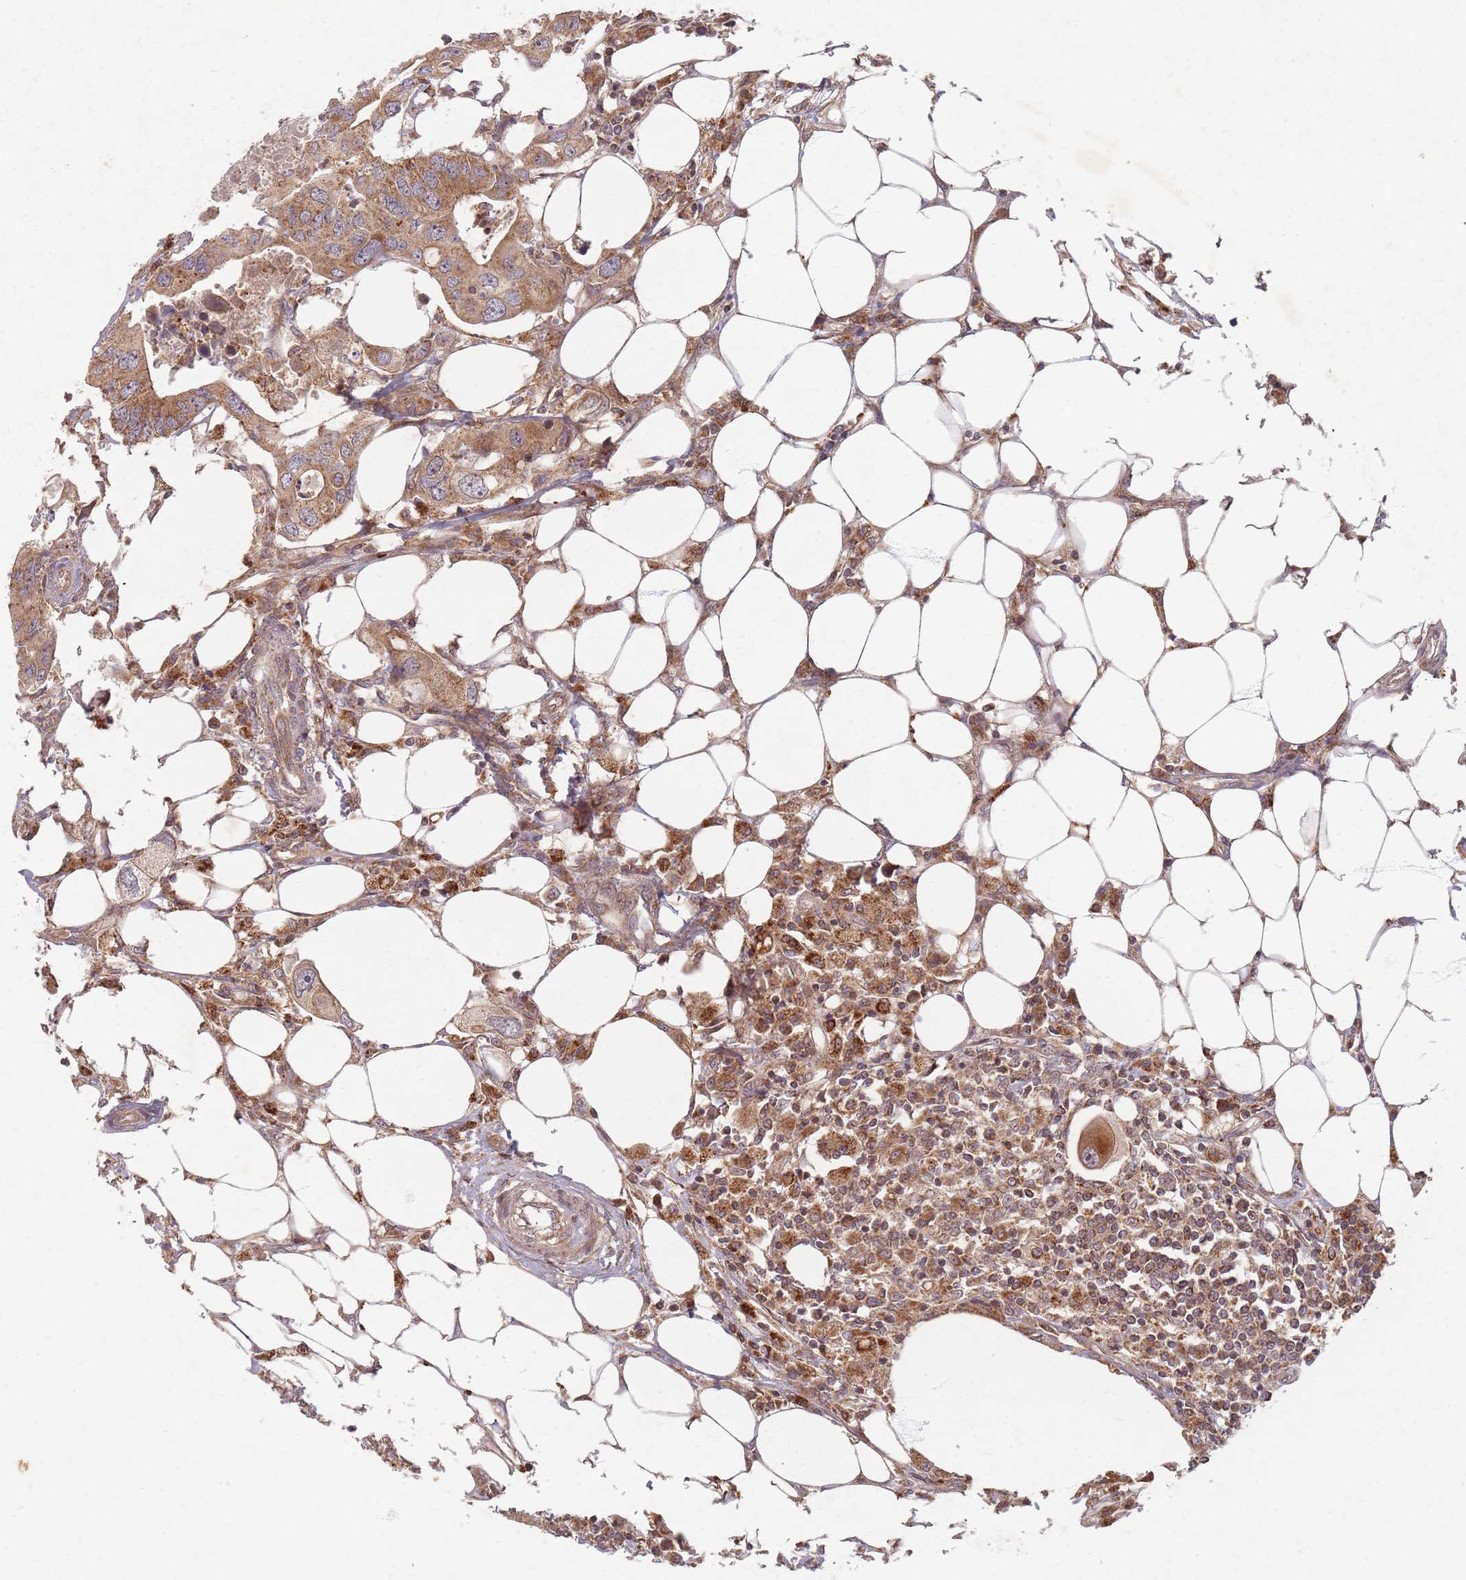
{"staining": {"intensity": "moderate", "quantity": ">75%", "location": "cytoplasmic/membranous"}, "tissue": "colorectal cancer", "cell_type": "Tumor cells", "image_type": "cancer", "snomed": [{"axis": "morphology", "description": "Adenocarcinoma, NOS"}, {"axis": "topography", "description": "Colon"}], "caption": "High-power microscopy captured an immunohistochemistry (IHC) image of adenocarcinoma (colorectal), revealing moderate cytoplasmic/membranous positivity in approximately >75% of tumor cells.", "gene": "RADX", "patient": {"sex": "male", "age": 71}}